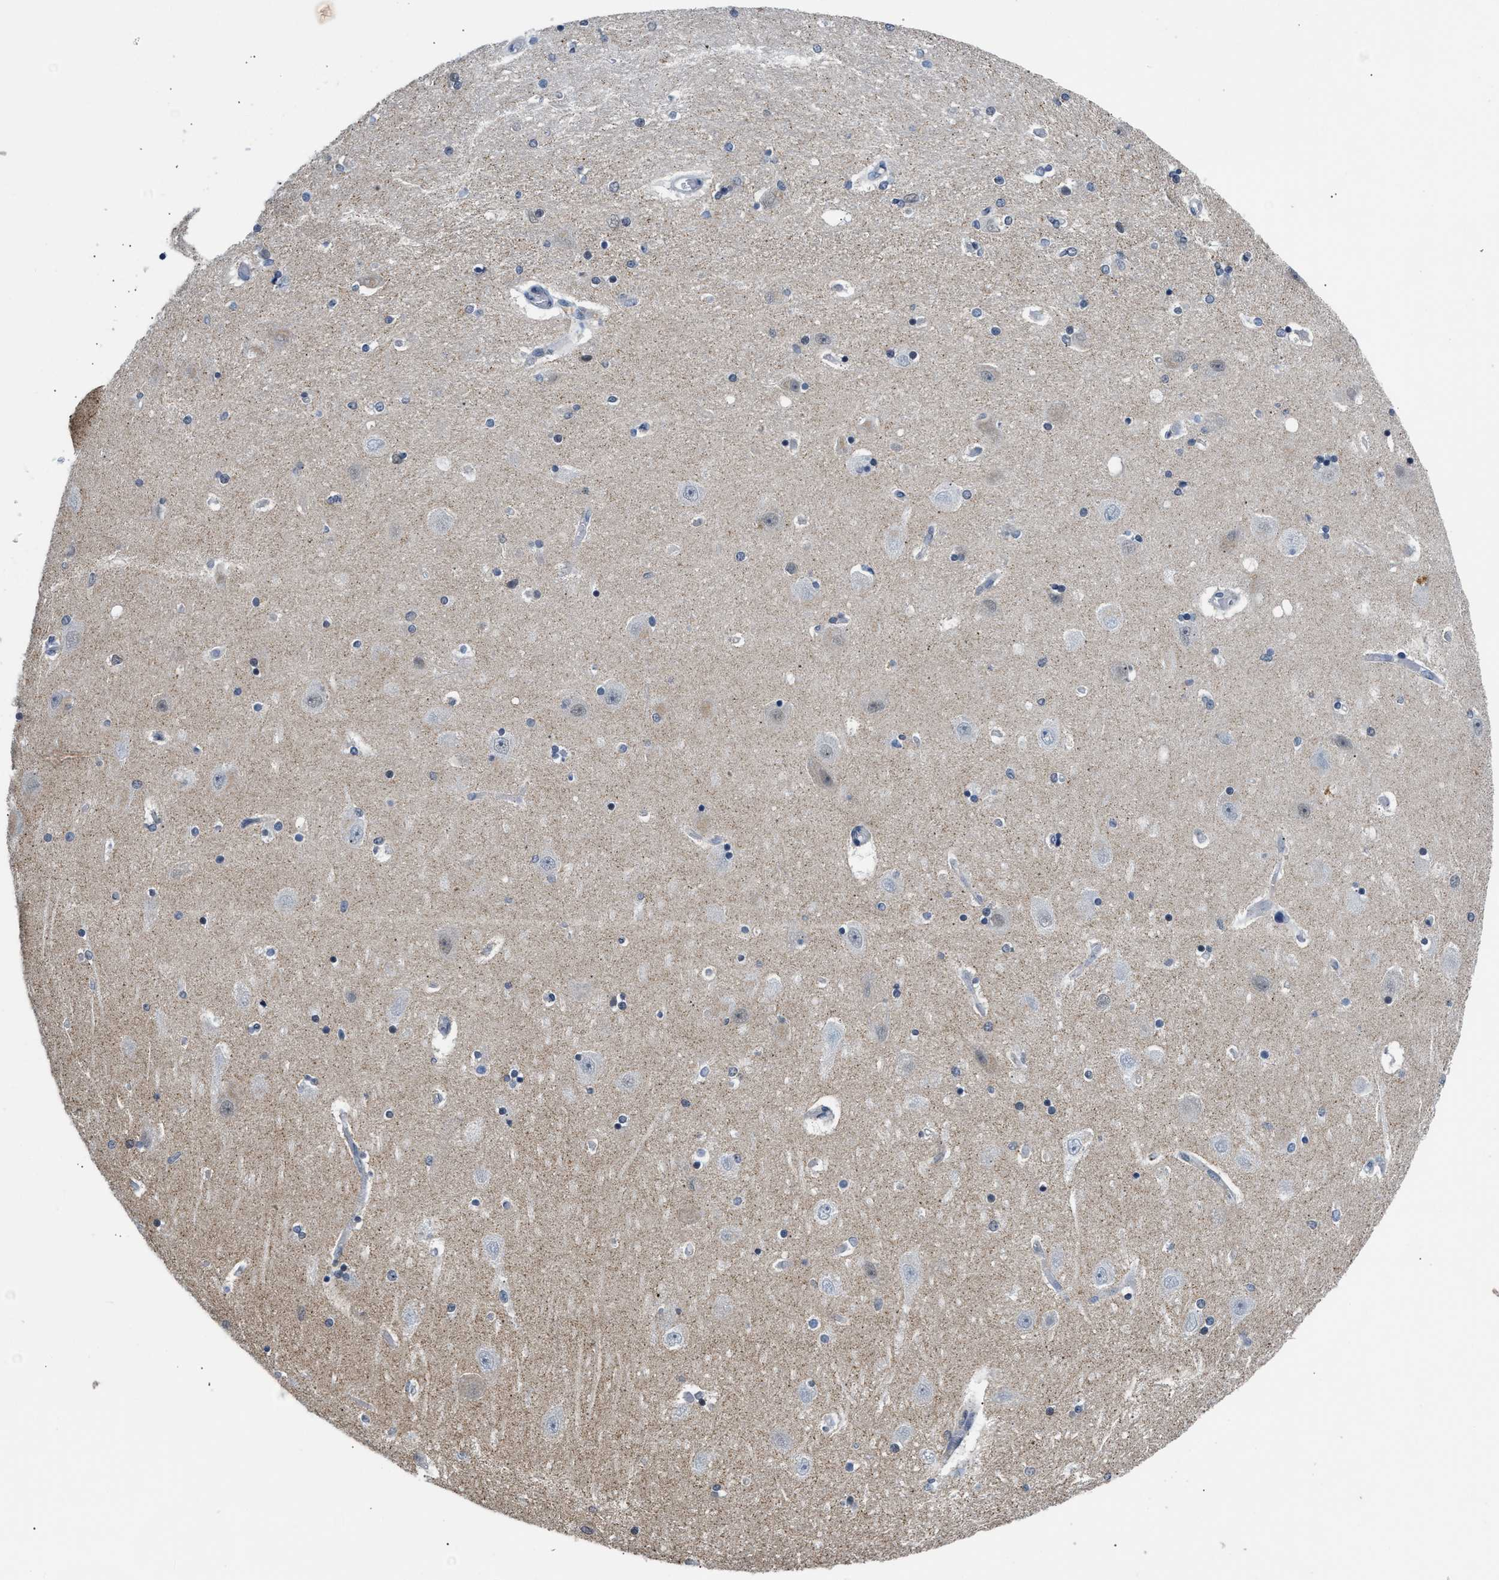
{"staining": {"intensity": "weak", "quantity": "<25%", "location": "nuclear"}, "tissue": "hippocampus", "cell_type": "Glial cells", "image_type": "normal", "snomed": [{"axis": "morphology", "description": "Normal tissue, NOS"}, {"axis": "topography", "description": "Hippocampus"}], "caption": "Normal hippocampus was stained to show a protein in brown. There is no significant expression in glial cells. Brightfield microscopy of immunohistochemistry (IHC) stained with DAB (brown) and hematoxylin (blue), captured at high magnification.", "gene": "TXNRD3", "patient": {"sex": "female", "age": 54}}